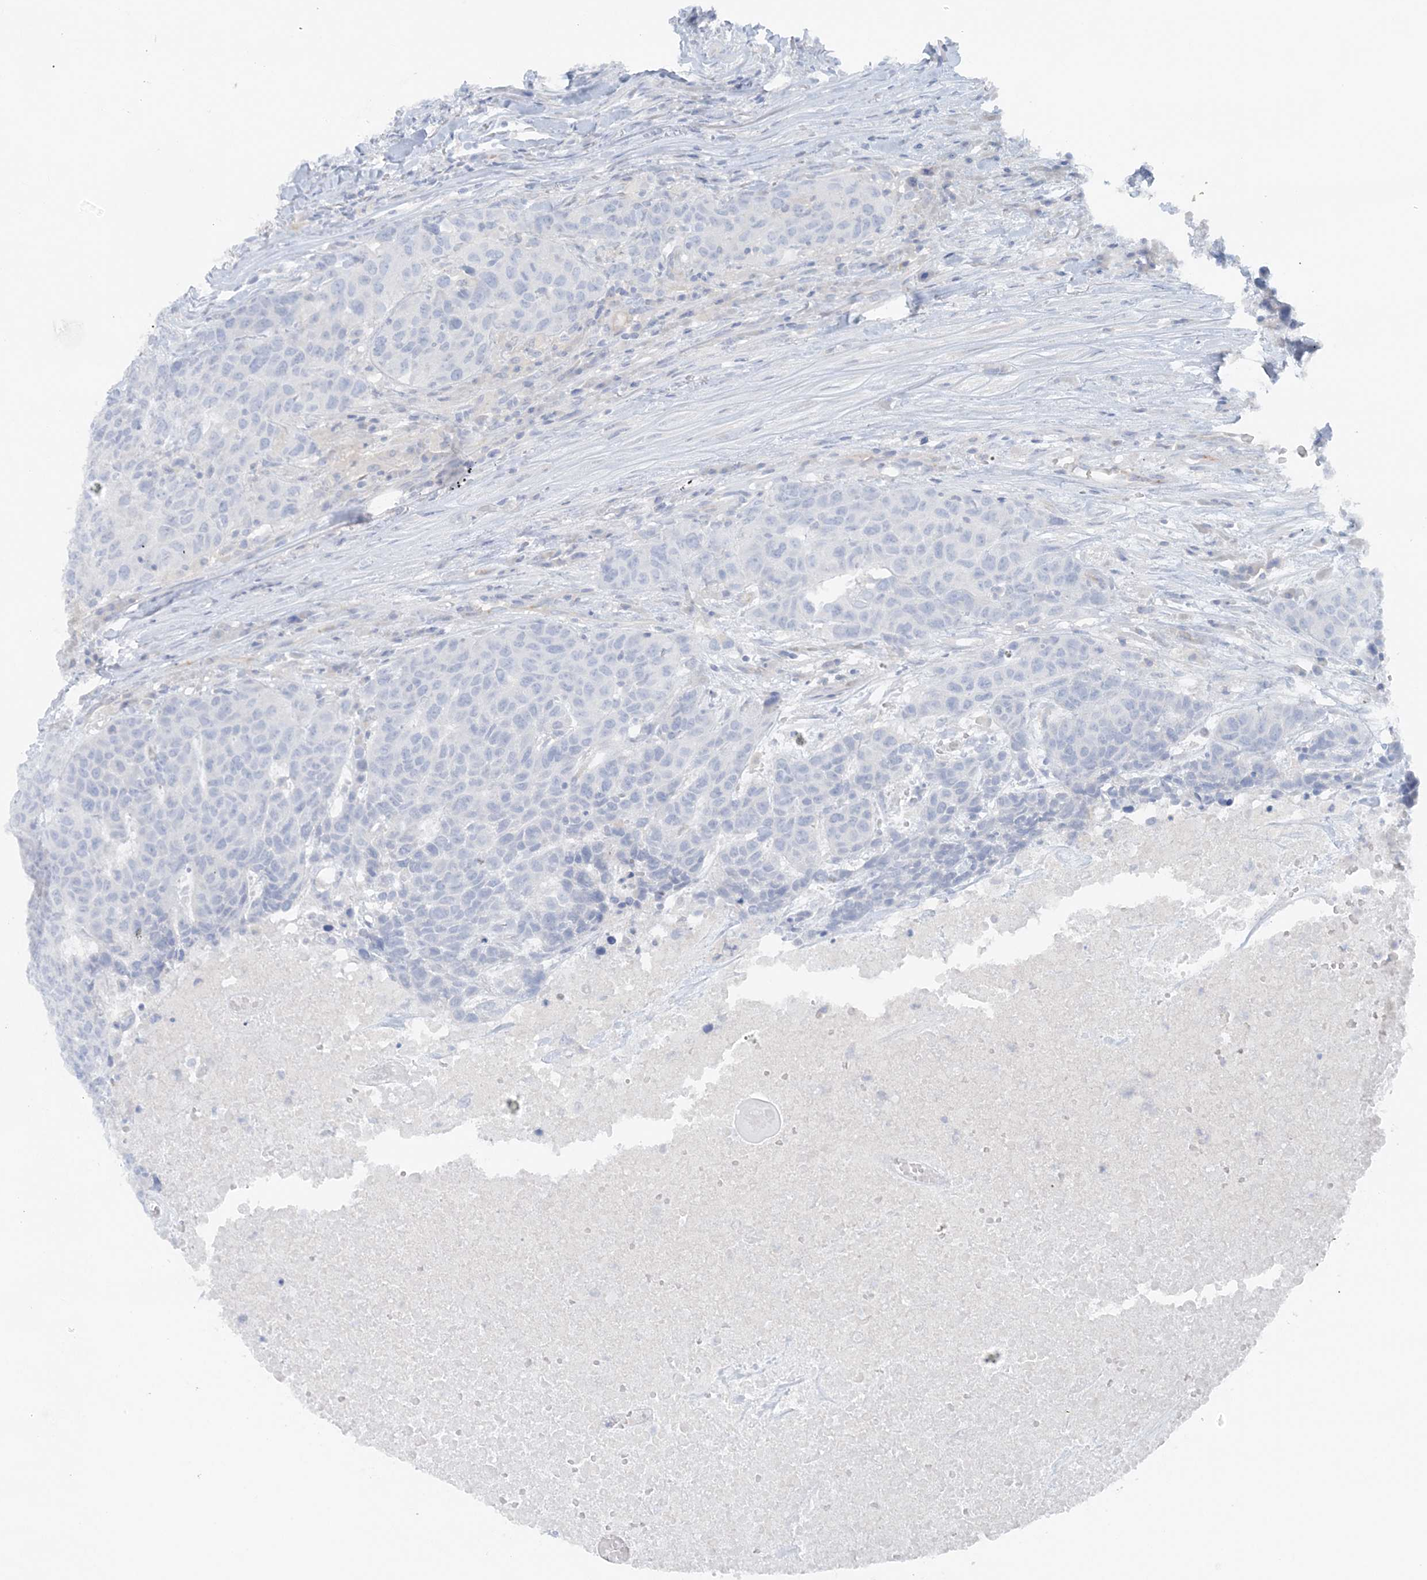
{"staining": {"intensity": "negative", "quantity": "none", "location": "none"}, "tissue": "head and neck cancer", "cell_type": "Tumor cells", "image_type": "cancer", "snomed": [{"axis": "morphology", "description": "Squamous cell carcinoma, NOS"}, {"axis": "topography", "description": "Head-Neck"}], "caption": "An IHC photomicrograph of head and neck cancer is shown. There is no staining in tumor cells of head and neck cancer.", "gene": "ATP11A", "patient": {"sex": "male", "age": 66}}